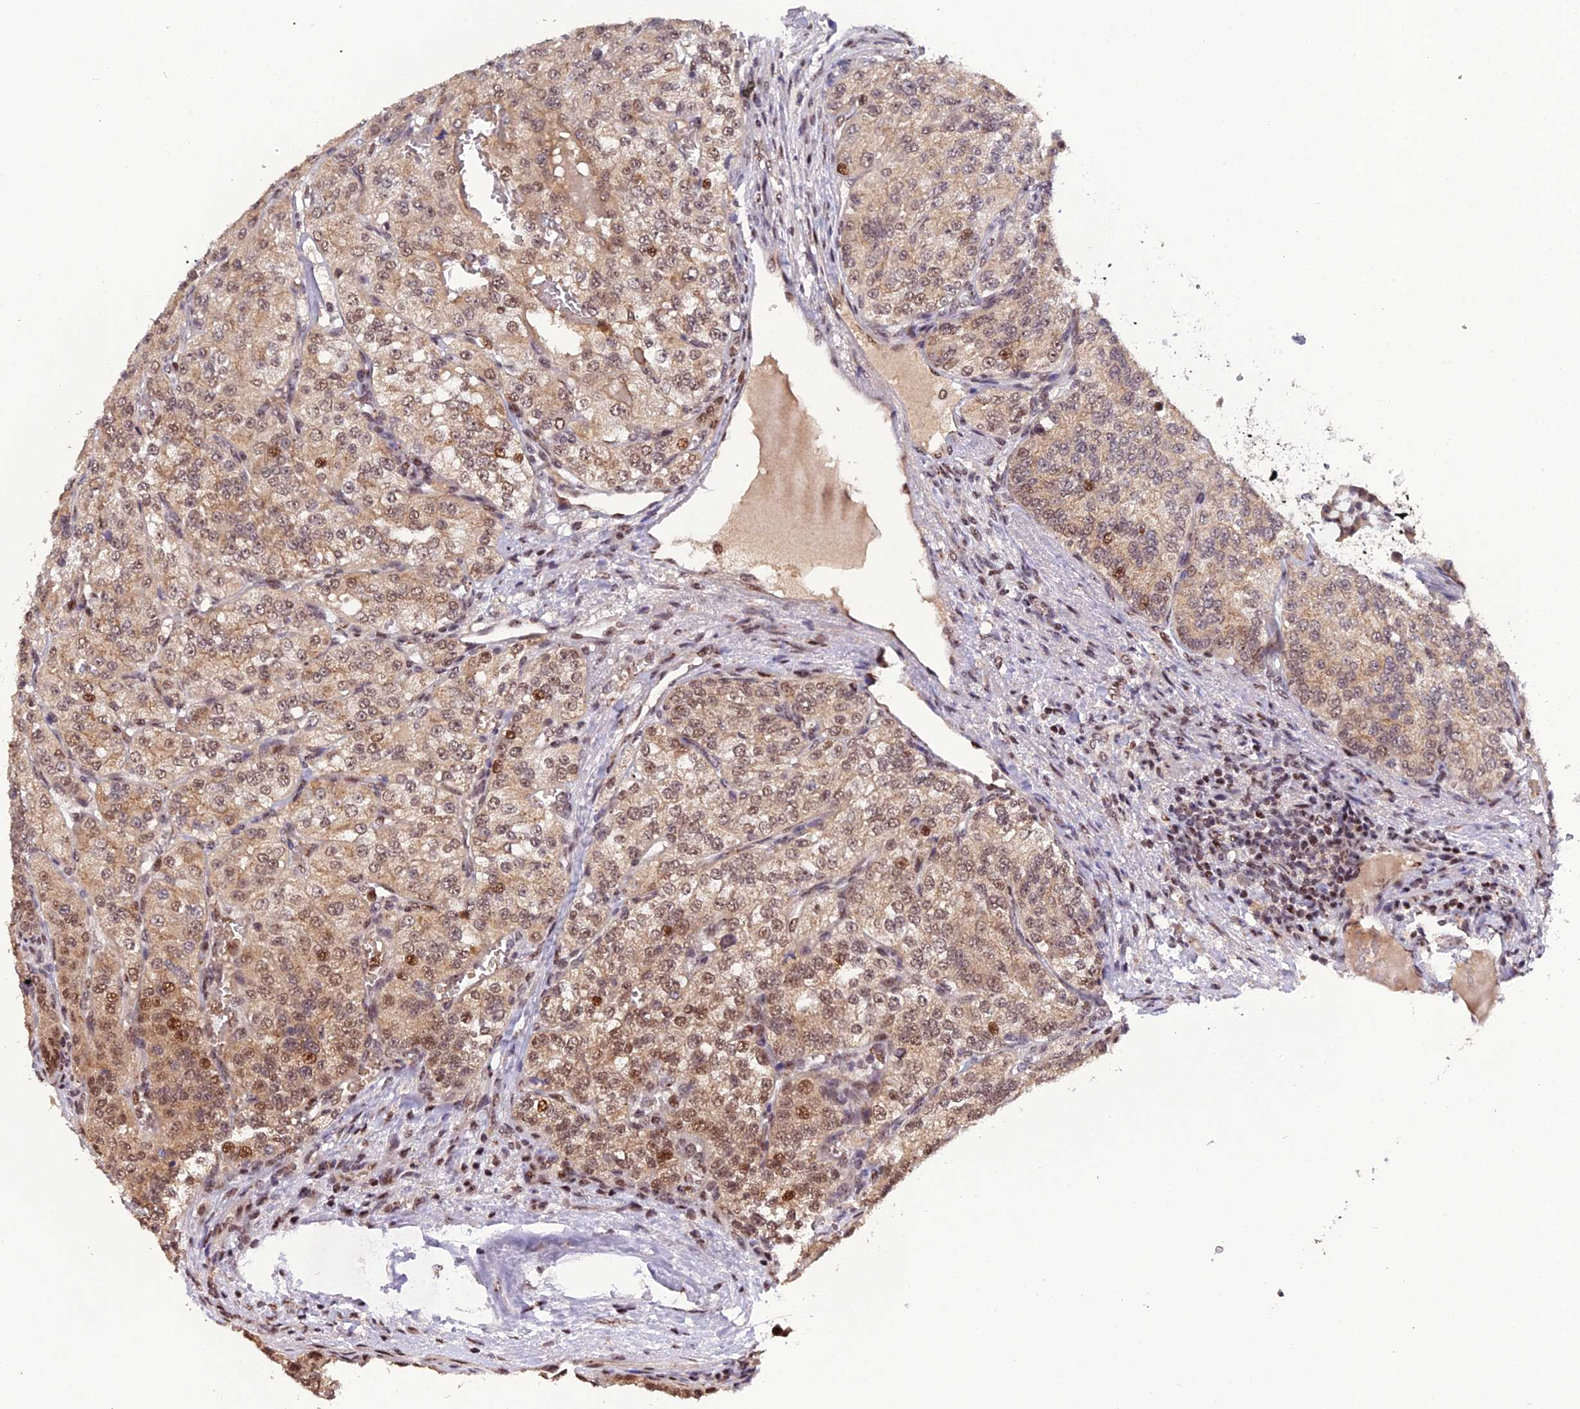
{"staining": {"intensity": "moderate", "quantity": ">75%", "location": "cytoplasmic/membranous,nuclear"}, "tissue": "renal cancer", "cell_type": "Tumor cells", "image_type": "cancer", "snomed": [{"axis": "morphology", "description": "Adenocarcinoma, NOS"}, {"axis": "topography", "description": "Kidney"}], "caption": "Adenocarcinoma (renal) stained with a protein marker shows moderate staining in tumor cells.", "gene": "ARL2", "patient": {"sex": "female", "age": 63}}